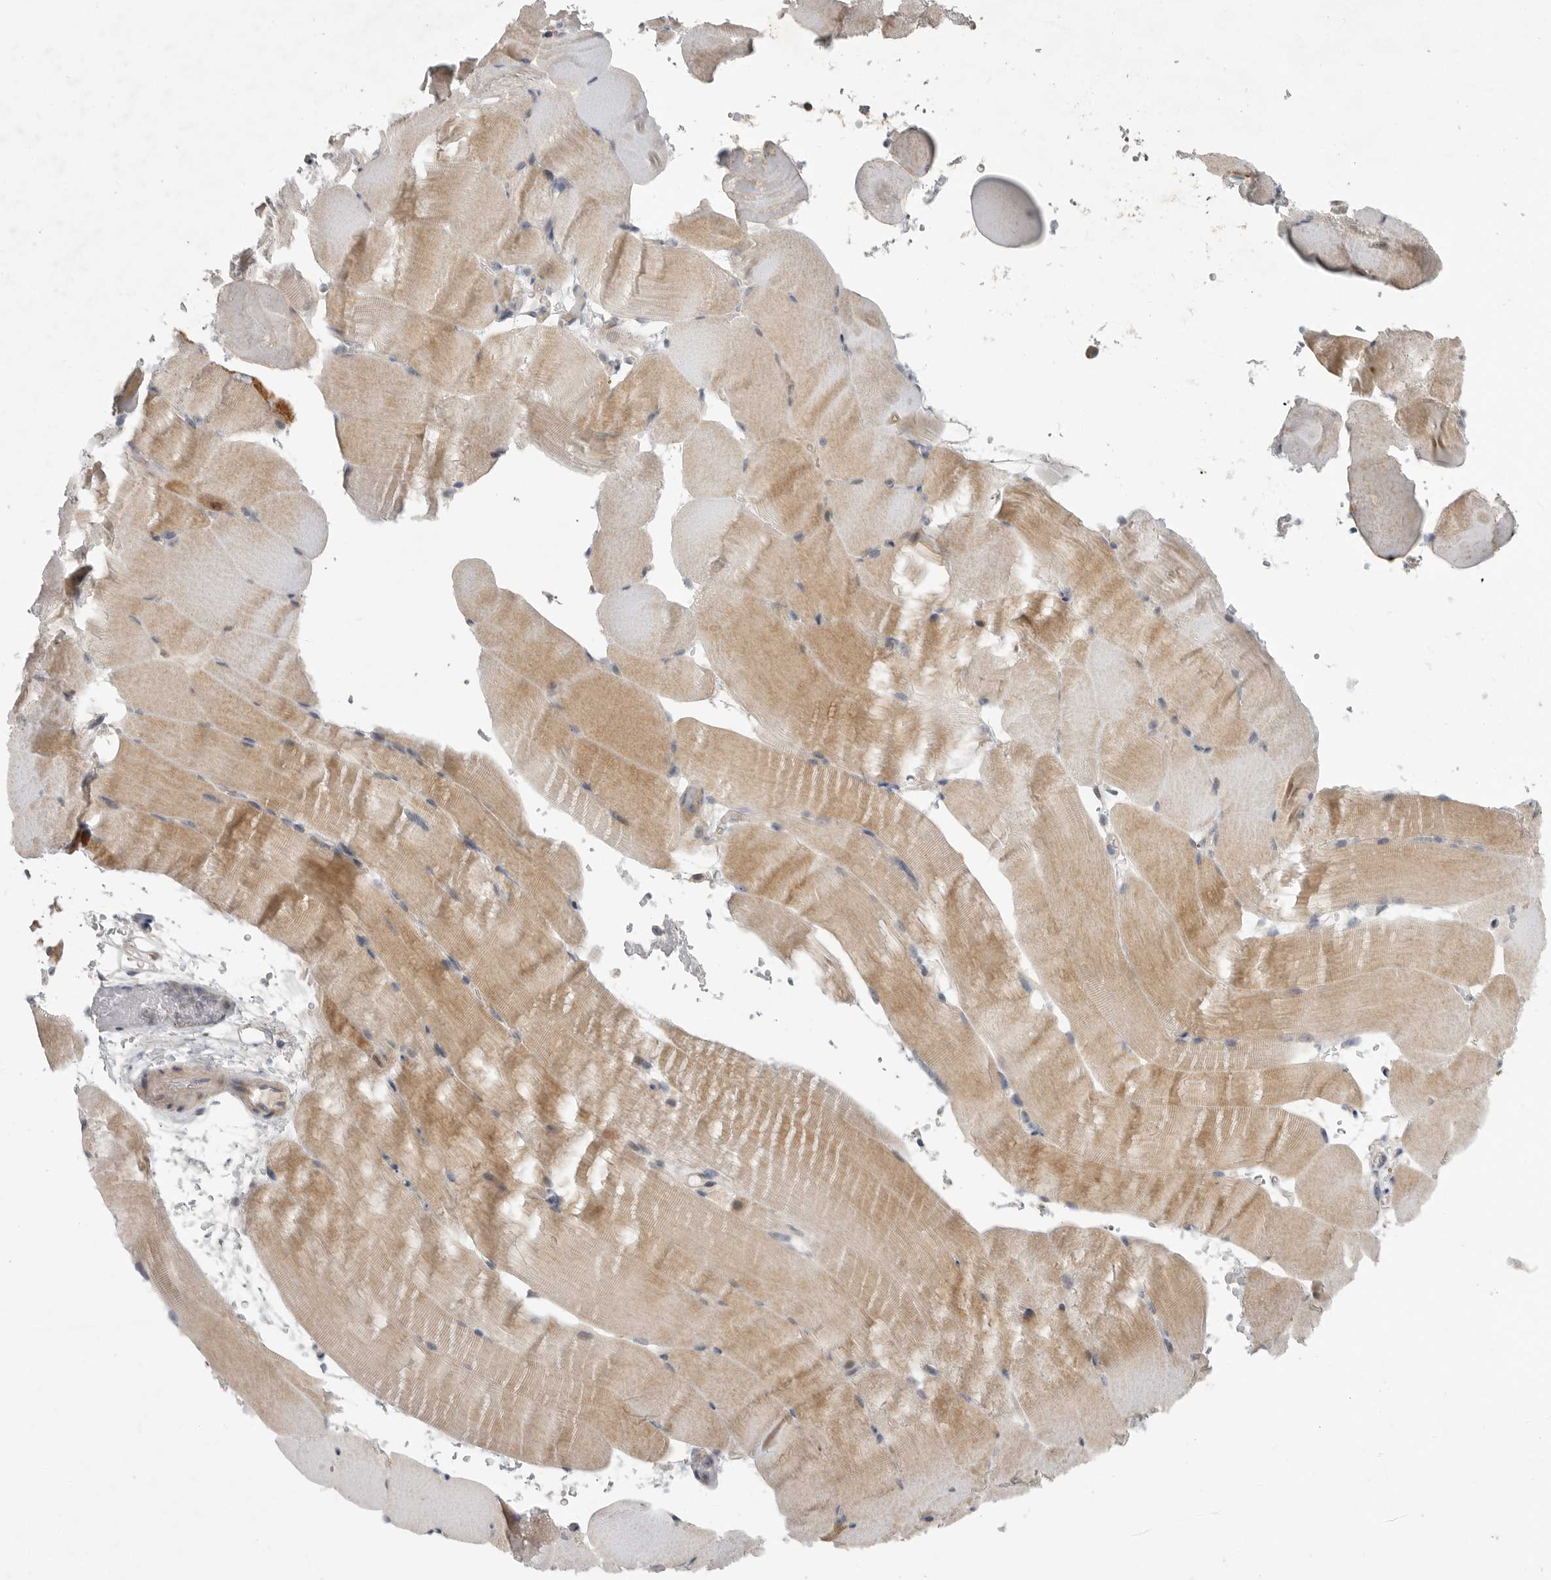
{"staining": {"intensity": "weak", "quantity": ">75%", "location": "cytoplasmic/membranous"}, "tissue": "skeletal muscle", "cell_type": "Myocytes", "image_type": "normal", "snomed": [{"axis": "morphology", "description": "Normal tissue, NOS"}, {"axis": "topography", "description": "Skeletal muscle"}, {"axis": "topography", "description": "Parathyroid gland"}], "caption": "The histopathology image exhibits a brown stain indicating the presence of a protein in the cytoplasmic/membranous of myocytes in skeletal muscle. (IHC, brightfield microscopy, high magnification).", "gene": "FBXO43", "patient": {"sex": "female", "age": 37}}